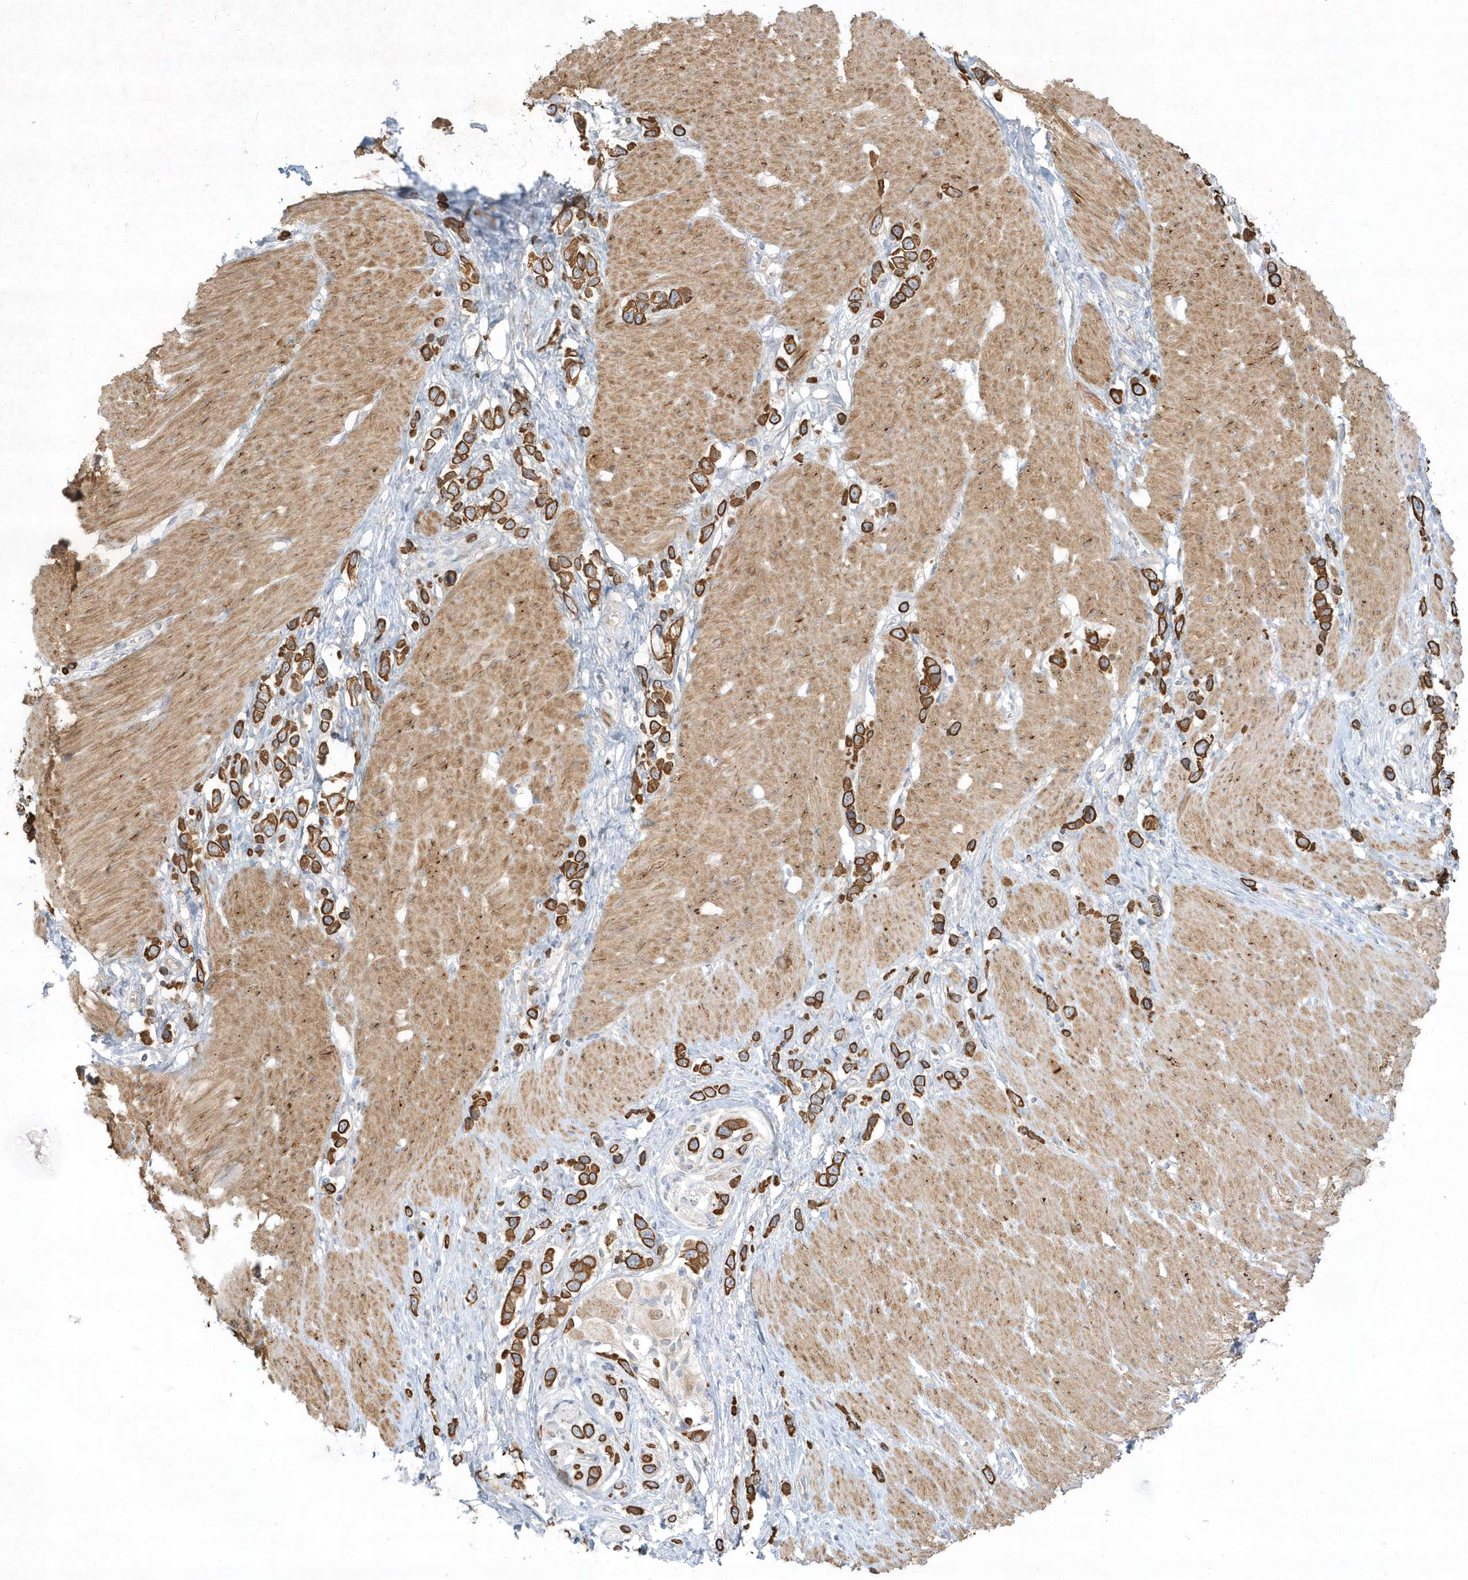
{"staining": {"intensity": "strong", "quantity": ">75%", "location": "cytoplasmic/membranous"}, "tissue": "stomach cancer", "cell_type": "Tumor cells", "image_type": "cancer", "snomed": [{"axis": "morphology", "description": "Normal tissue, NOS"}, {"axis": "morphology", "description": "Adenocarcinoma, NOS"}, {"axis": "topography", "description": "Stomach, upper"}, {"axis": "topography", "description": "Stomach"}], "caption": "Strong cytoplasmic/membranous positivity for a protein is identified in approximately >75% of tumor cells of stomach cancer using immunohistochemistry.", "gene": "LARS1", "patient": {"sex": "female", "age": 65}}